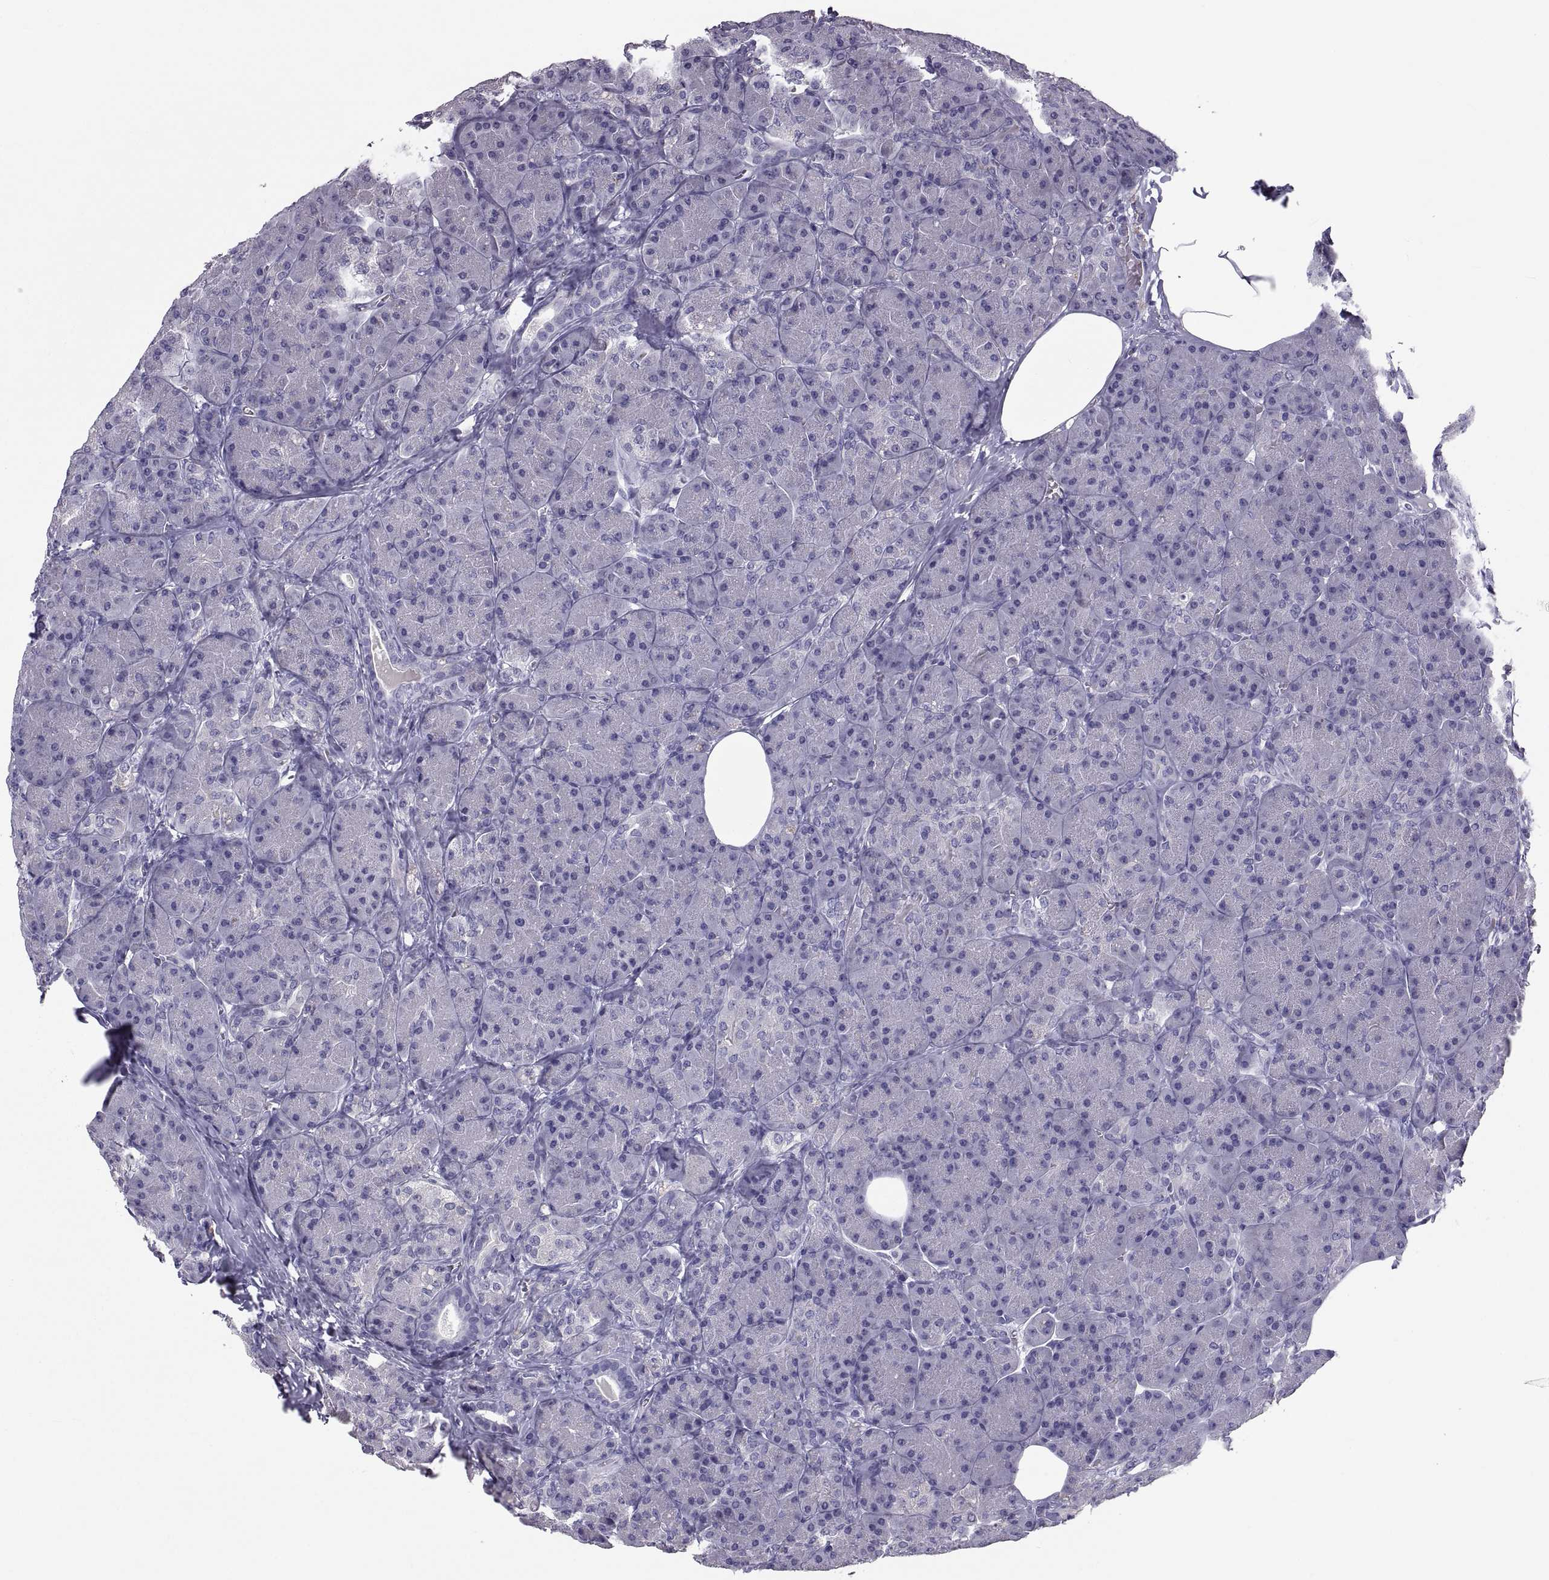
{"staining": {"intensity": "negative", "quantity": "none", "location": "none"}, "tissue": "pancreas", "cell_type": "Exocrine glandular cells", "image_type": "normal", "snomed": [{"axis": "morphology", "description": "Normal tissue, NOS"}, {"axis": "topography", "description": "Pancreas"}], "caption": "Exocrine glandular cells show no significant expression in unremarkable pancreas. (DAB immunohistochemistry (IHC) visualized using brightfield microscopy, high magnification).", "gene": "IGSF1", "patient": {"sex": "male", "age": 57}}